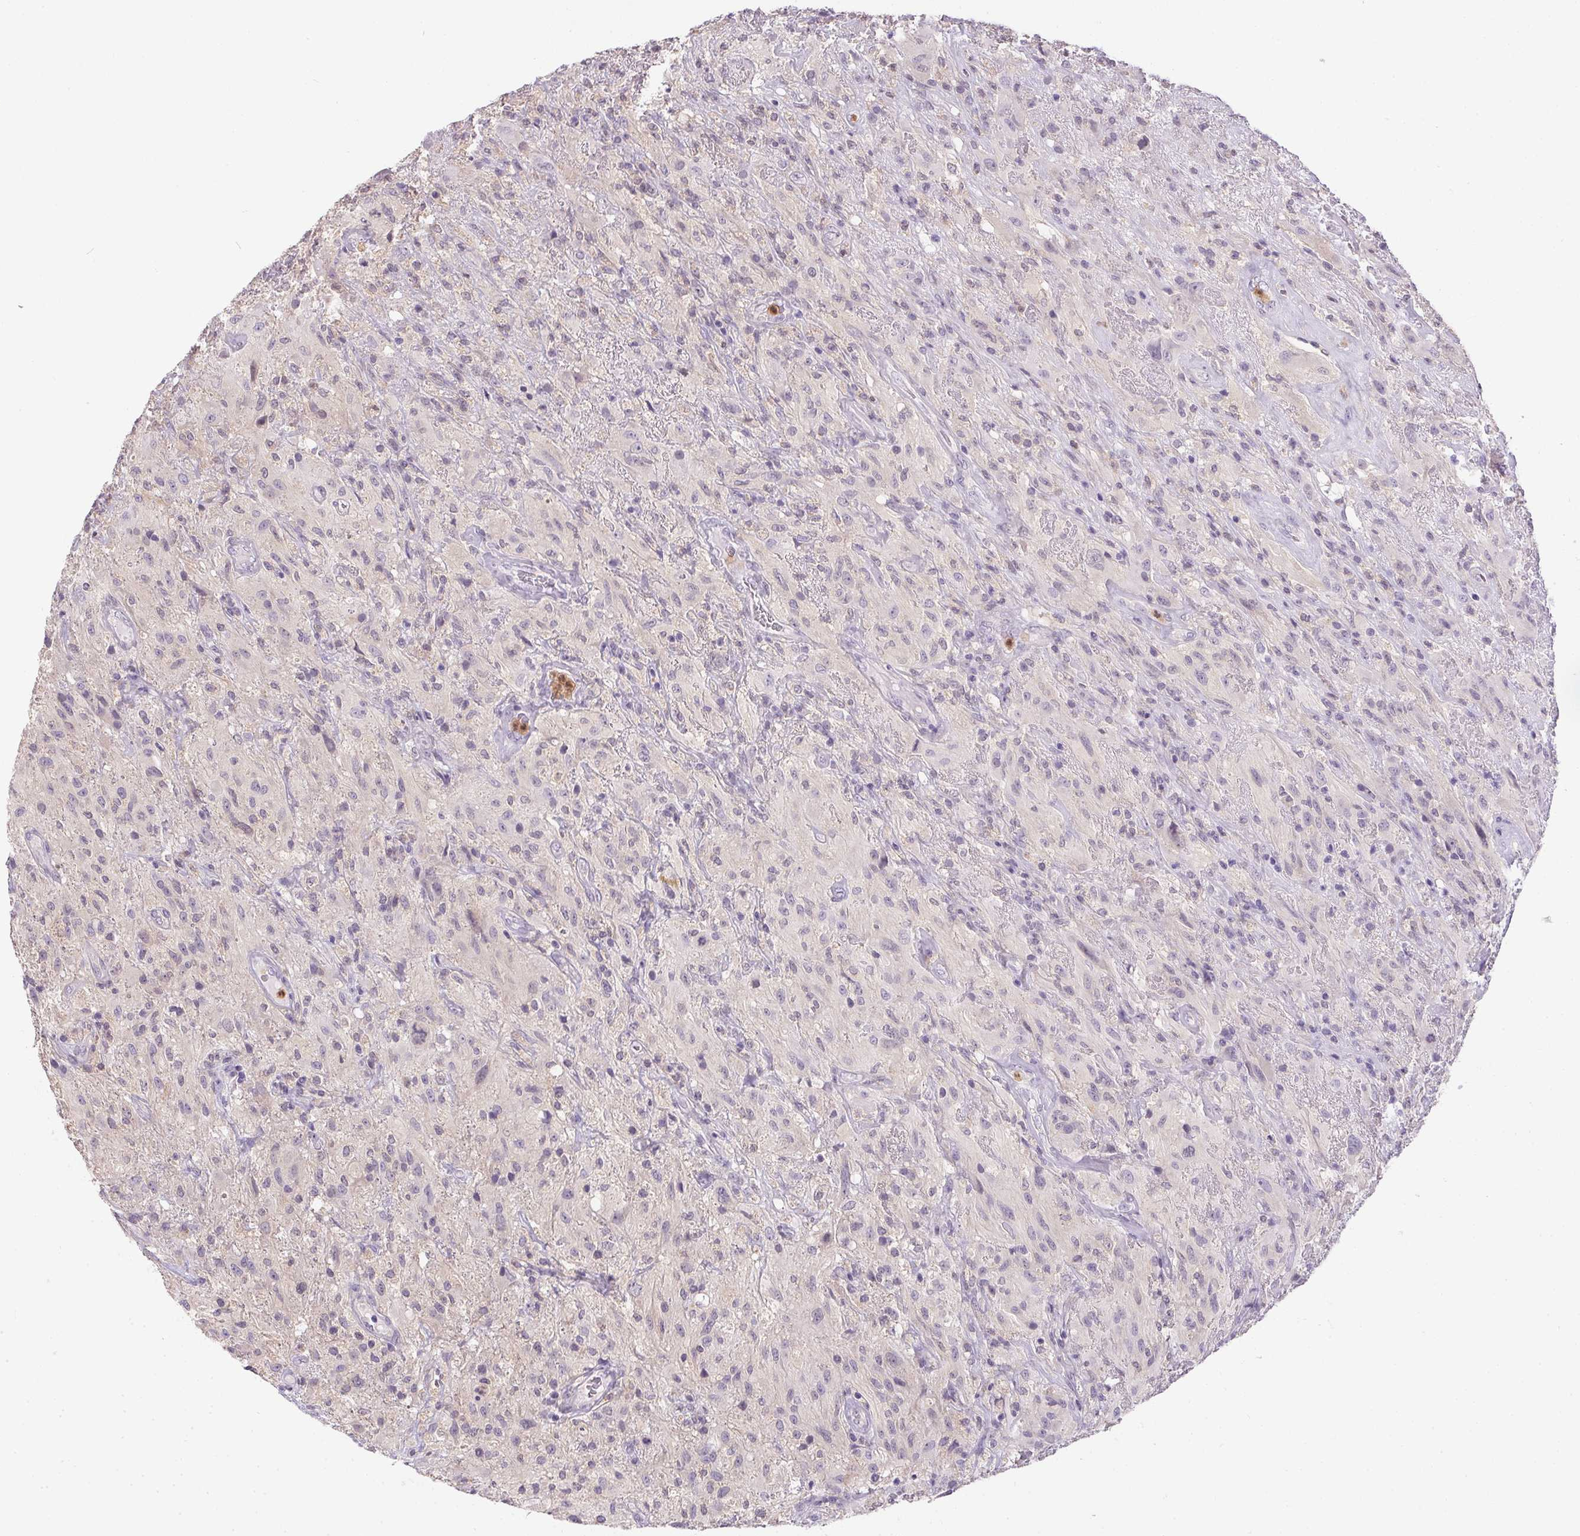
{"staining": {"intensity": "negative", "quantity": "none", "location": "none"}, "tissue": "glioma", "cell_type": "Tumor cells", "image_type": "cancer", "snomed": [{"axis": "morphology", "description": "Glioma, malignant, High grade"}, {"axis": "topography", "description": "Brain"}], "caption": "Glioma stained for a protein using immunohistochemistry (IHC) shows no expression tumor cells.", "gene": "DNAJC5G", "patient": {"sex": "male", "age": 46}}